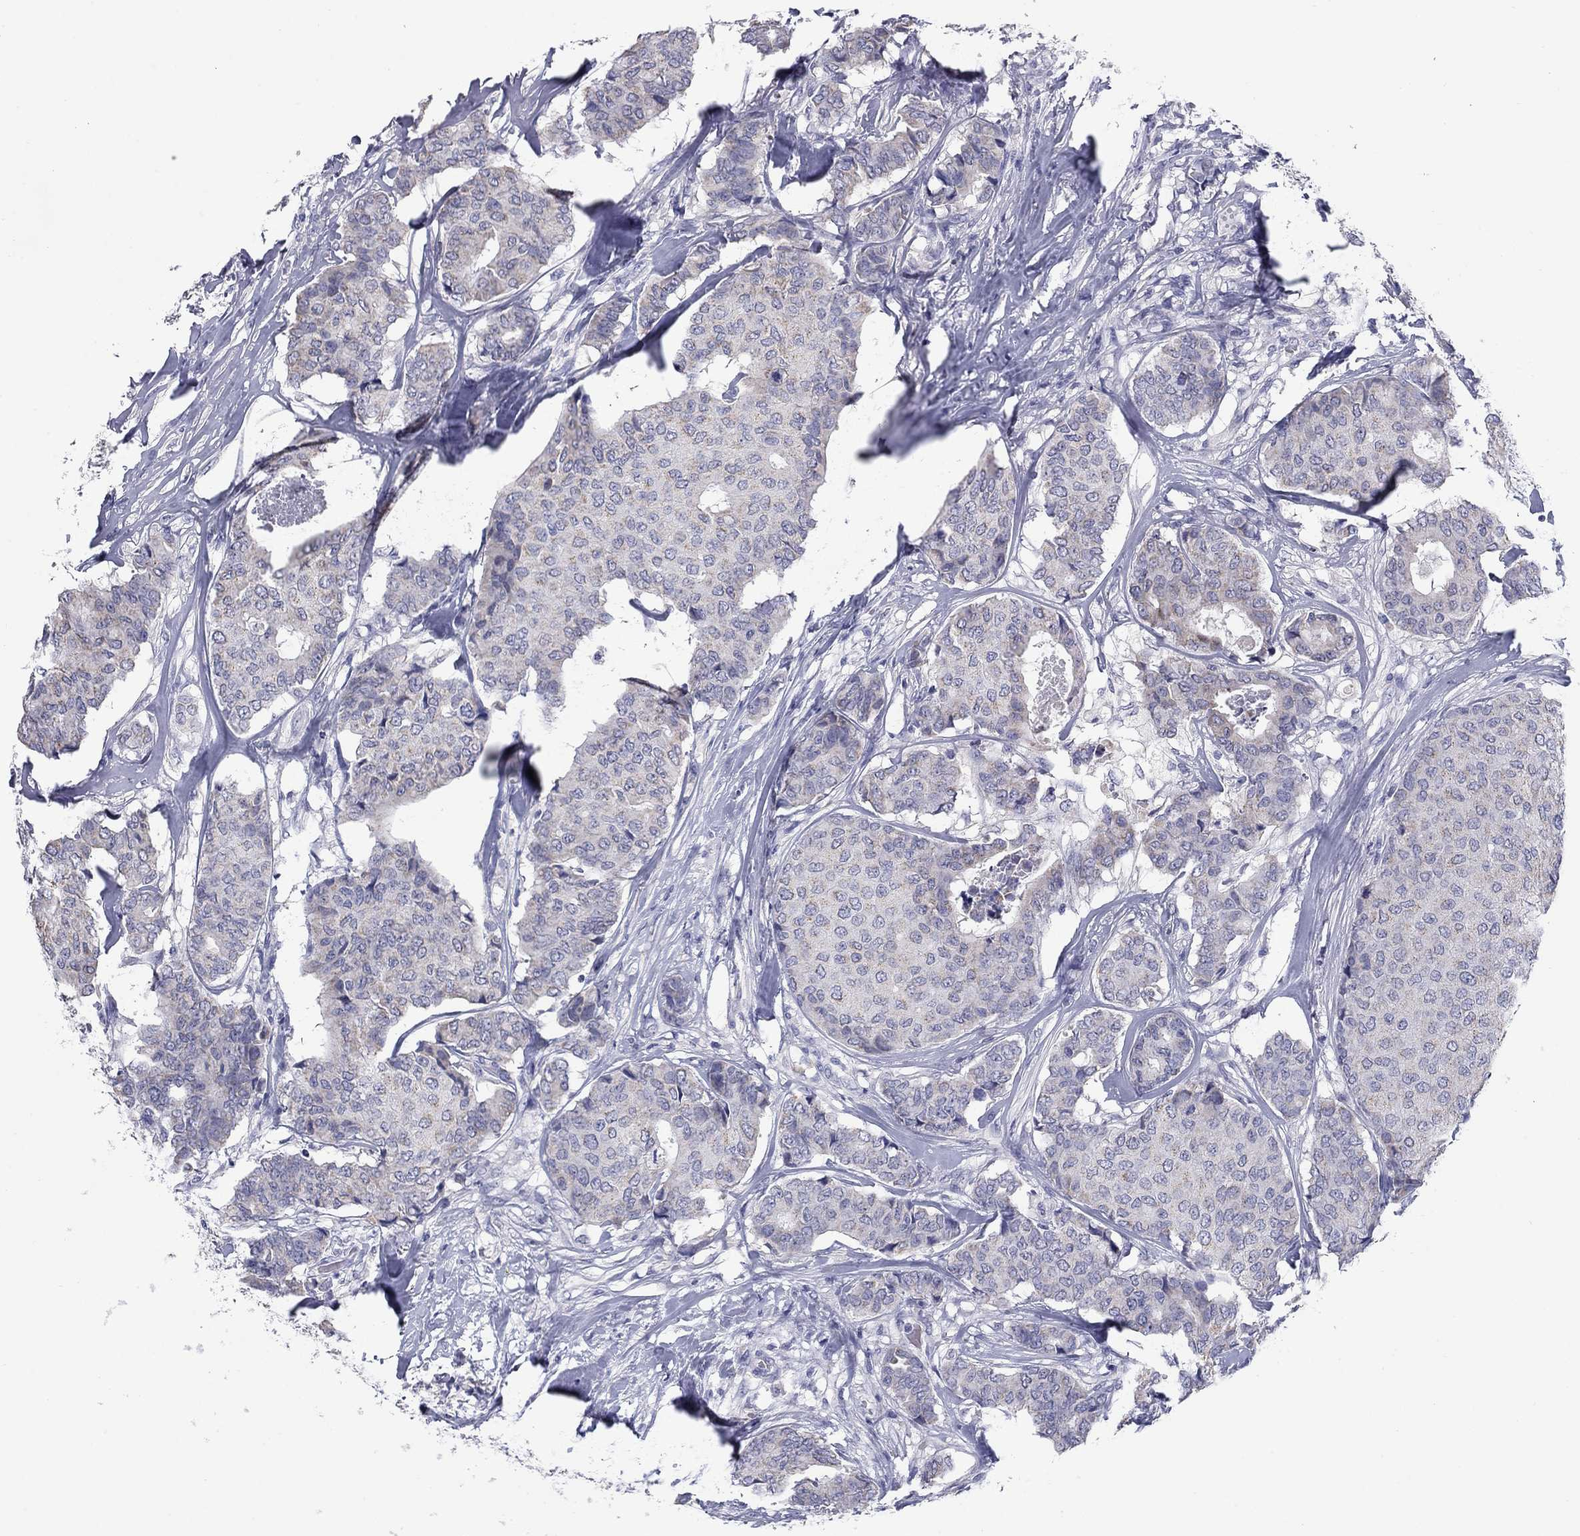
{"staining": {"intensity": "negative", "quantity": "none", "location": "none"}, "tissue": "breast cancer", "cell_type": "Tumor cells", "image_type": "cancer", "snomed": [{"axis": "morphology", "description": "Duct carcinoma"}, {"axis": "topography", "description": "Breast"}], "caption": "A micrograph of breast intraductal carcinoma stained for a protein displays no brown staining in tumor cells.", "gene": "FRK", "patient": {"sex": "female", "age": 75}}